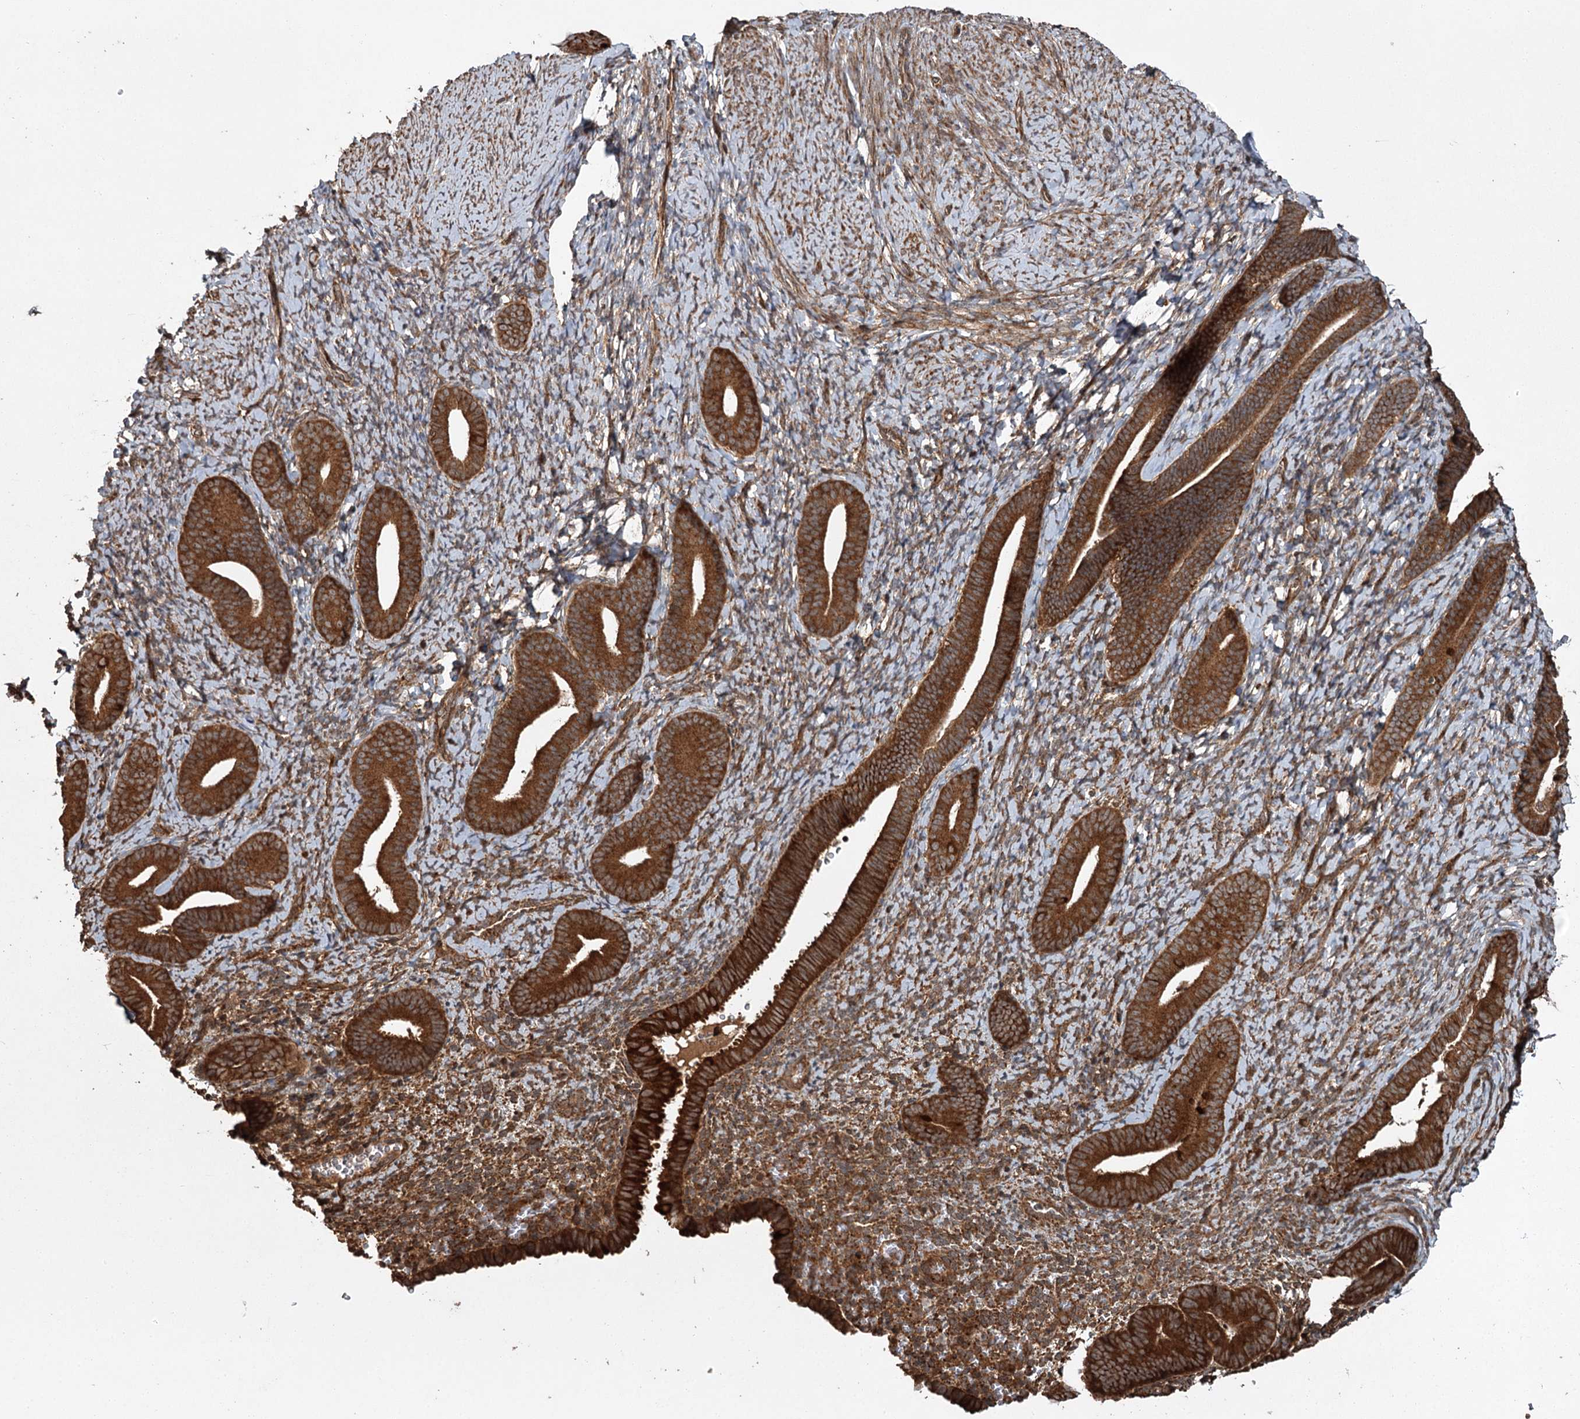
{"staining": {"intensity": "strong", "quantity": ">75%", "location": "cytoplasmic/membranous"}, "tissue": "endometrium", "cell_type": "Cells in endometrial stroma", "image_type": "normal", "snomed": [{"axis": "morphology", "description": "Normal tissue, NOS"}, {"axis": "topography", "description": "Endometrium"}], "caption": "Brown immunohistochemical staining in unremarkable human endometrium reveals strong cytoplasmic/membranous expression in approximately >75% of cells in endometrial stroma.", "gene": "RPAP3", "patient": {"sex": "female", "age": 65}}